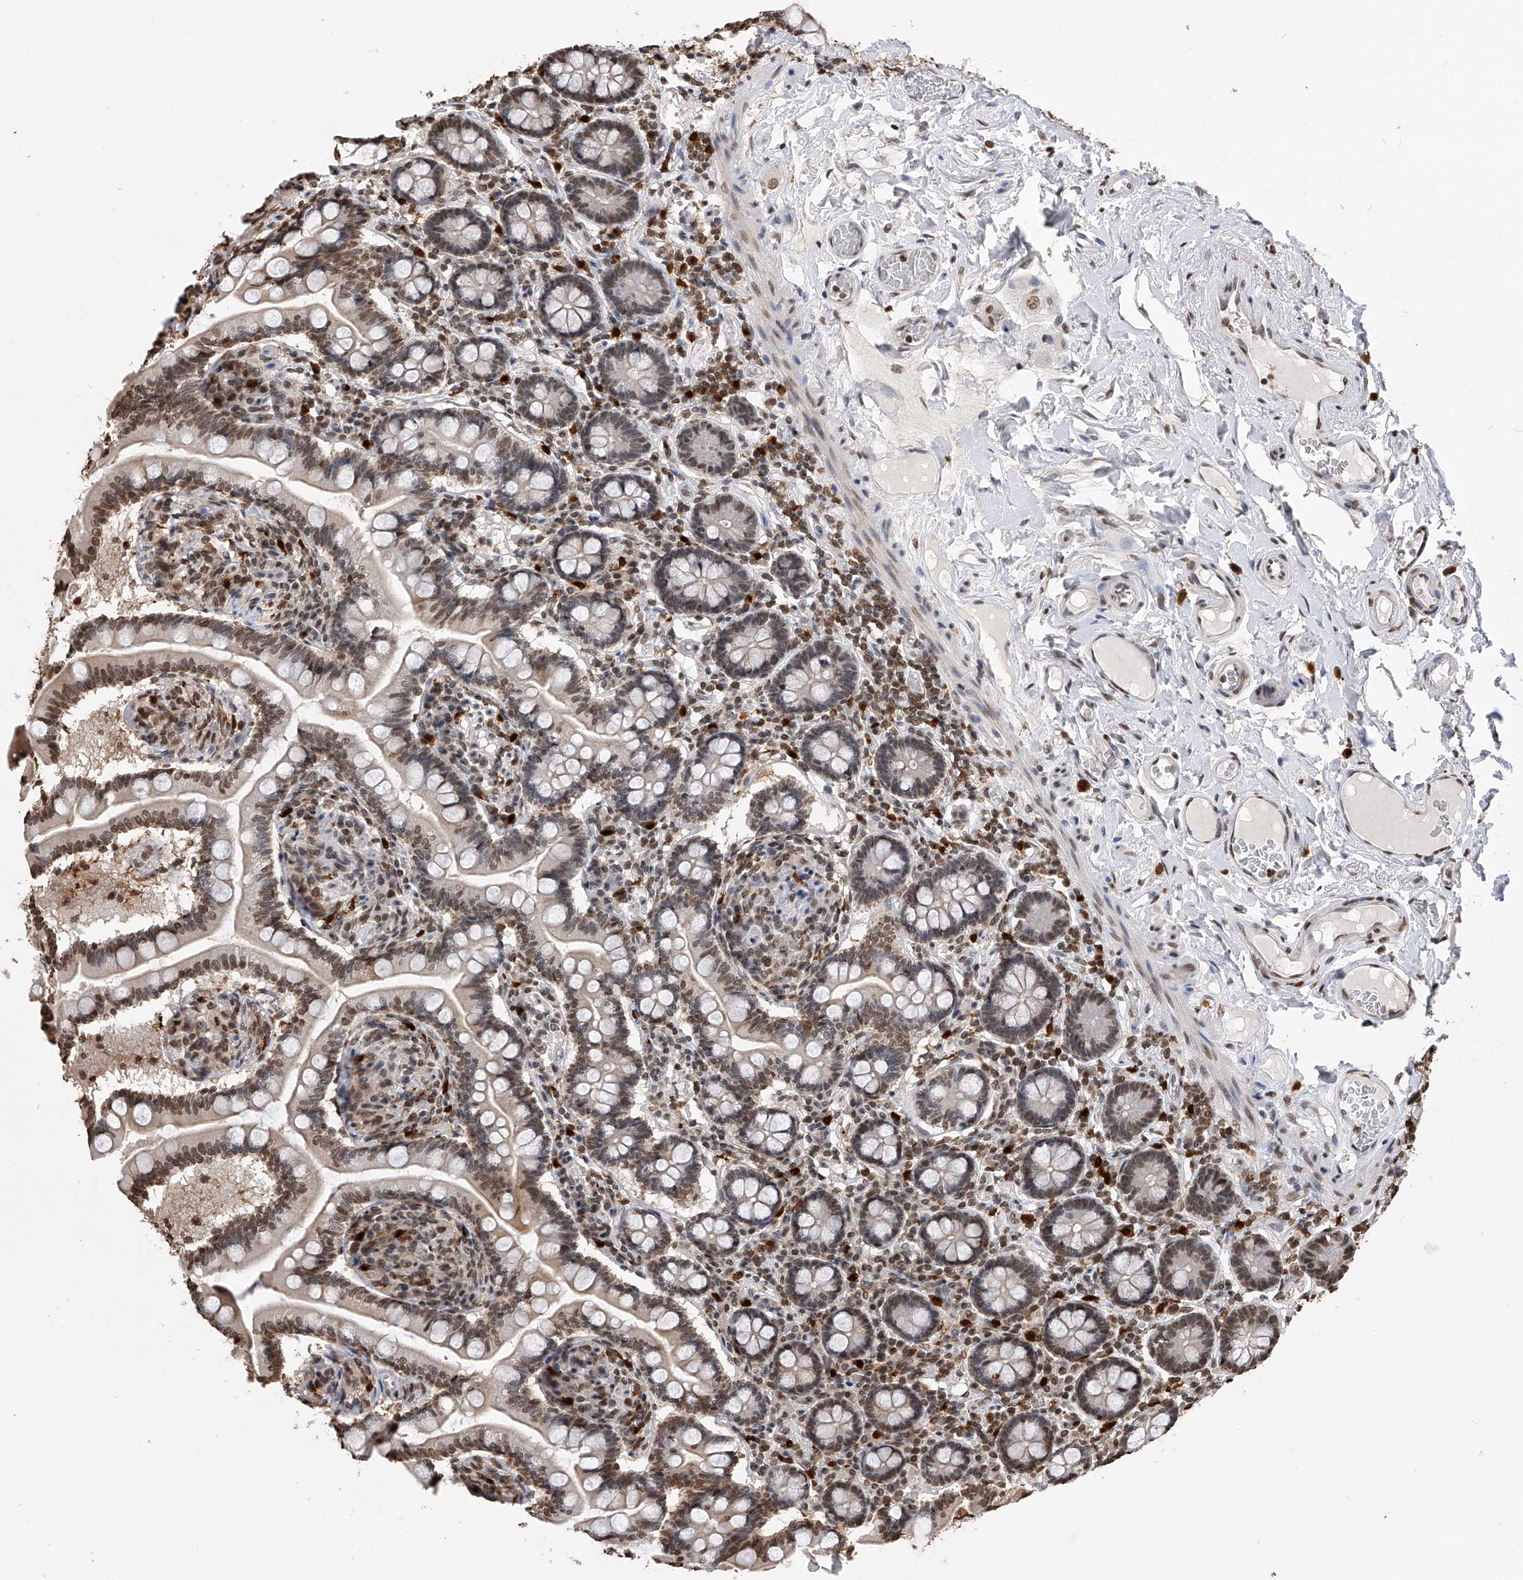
{"staining": {"intensity": "moderate", "quantity": "25%-75%", "location": "nuclear"}, "tissue": "small intestine", "cell_type": "Glandular cells", "image_type": "normal", "snomed": [{"axis": "morphology", "description": "Normal tissue, NOS"}, {"axis": "topography", "description": "Small intestine"}], "caption": "The histopathology image shows a brown stain indicating the presence of a protein in the nuclear of glandular cells in small intestine.", "gene": "CFAP410", "patient": {"sex": "female", "age": 64}}